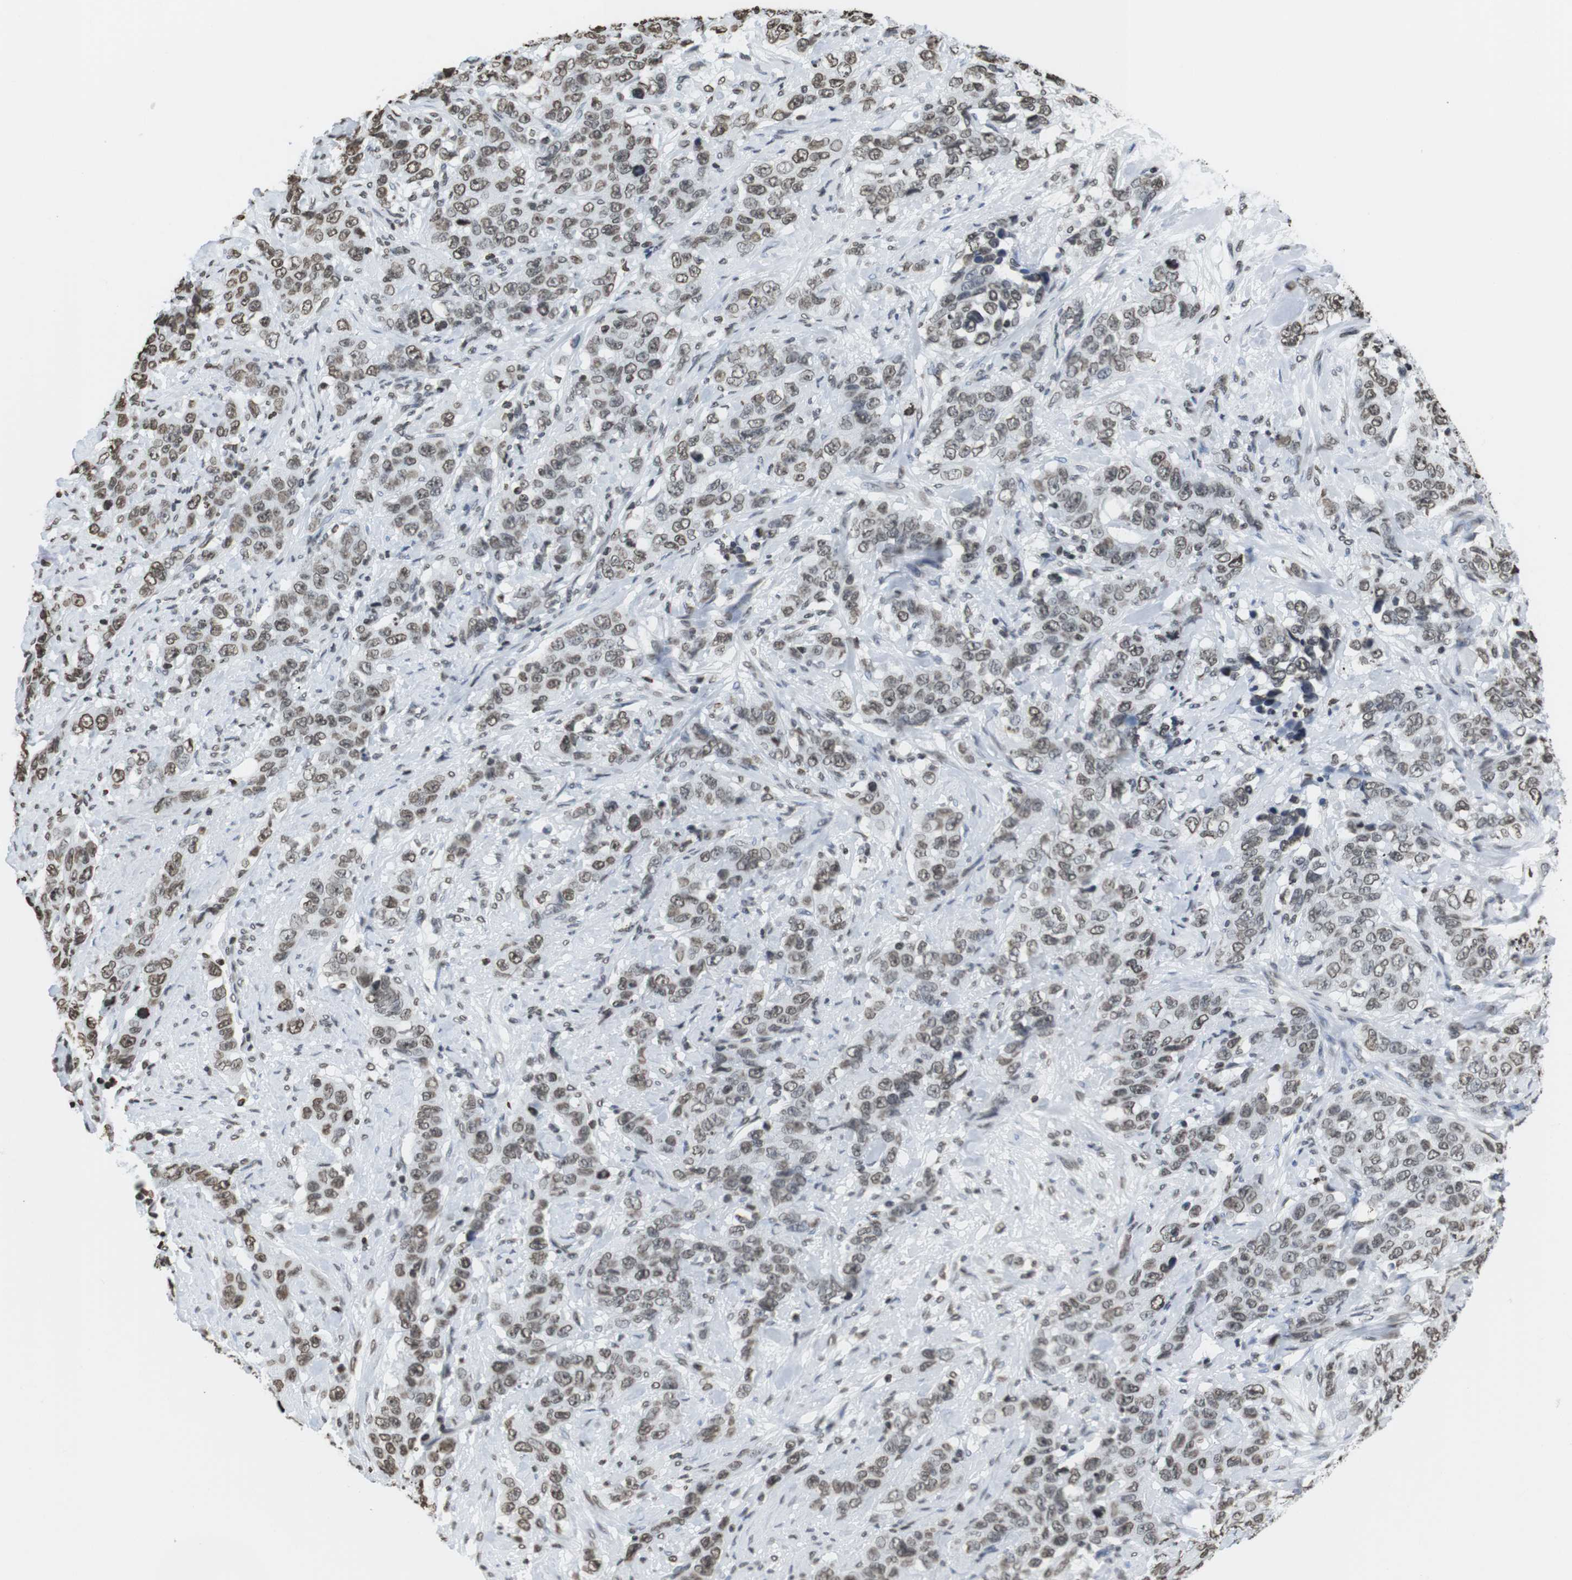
{"staining": {"intensity": "weak", "quantity": ">75%", "location": "nuclear"}, "tissue": "stomach cancer", "cell_type": "Tumor cells", "image_type": "cancer", "snomed": [{"axis": "morphology", "description": "Adenocarcinoma, NOS"}, {"axis": "topography", "description": "Stomach"}], "caption": "Protein staining displays weak nuclear positivity in approximately >75% of tumor cells in adenocarcinoma (stomach).", "gene": "BSX", "patient": {"sex": "male", "age": 48}}